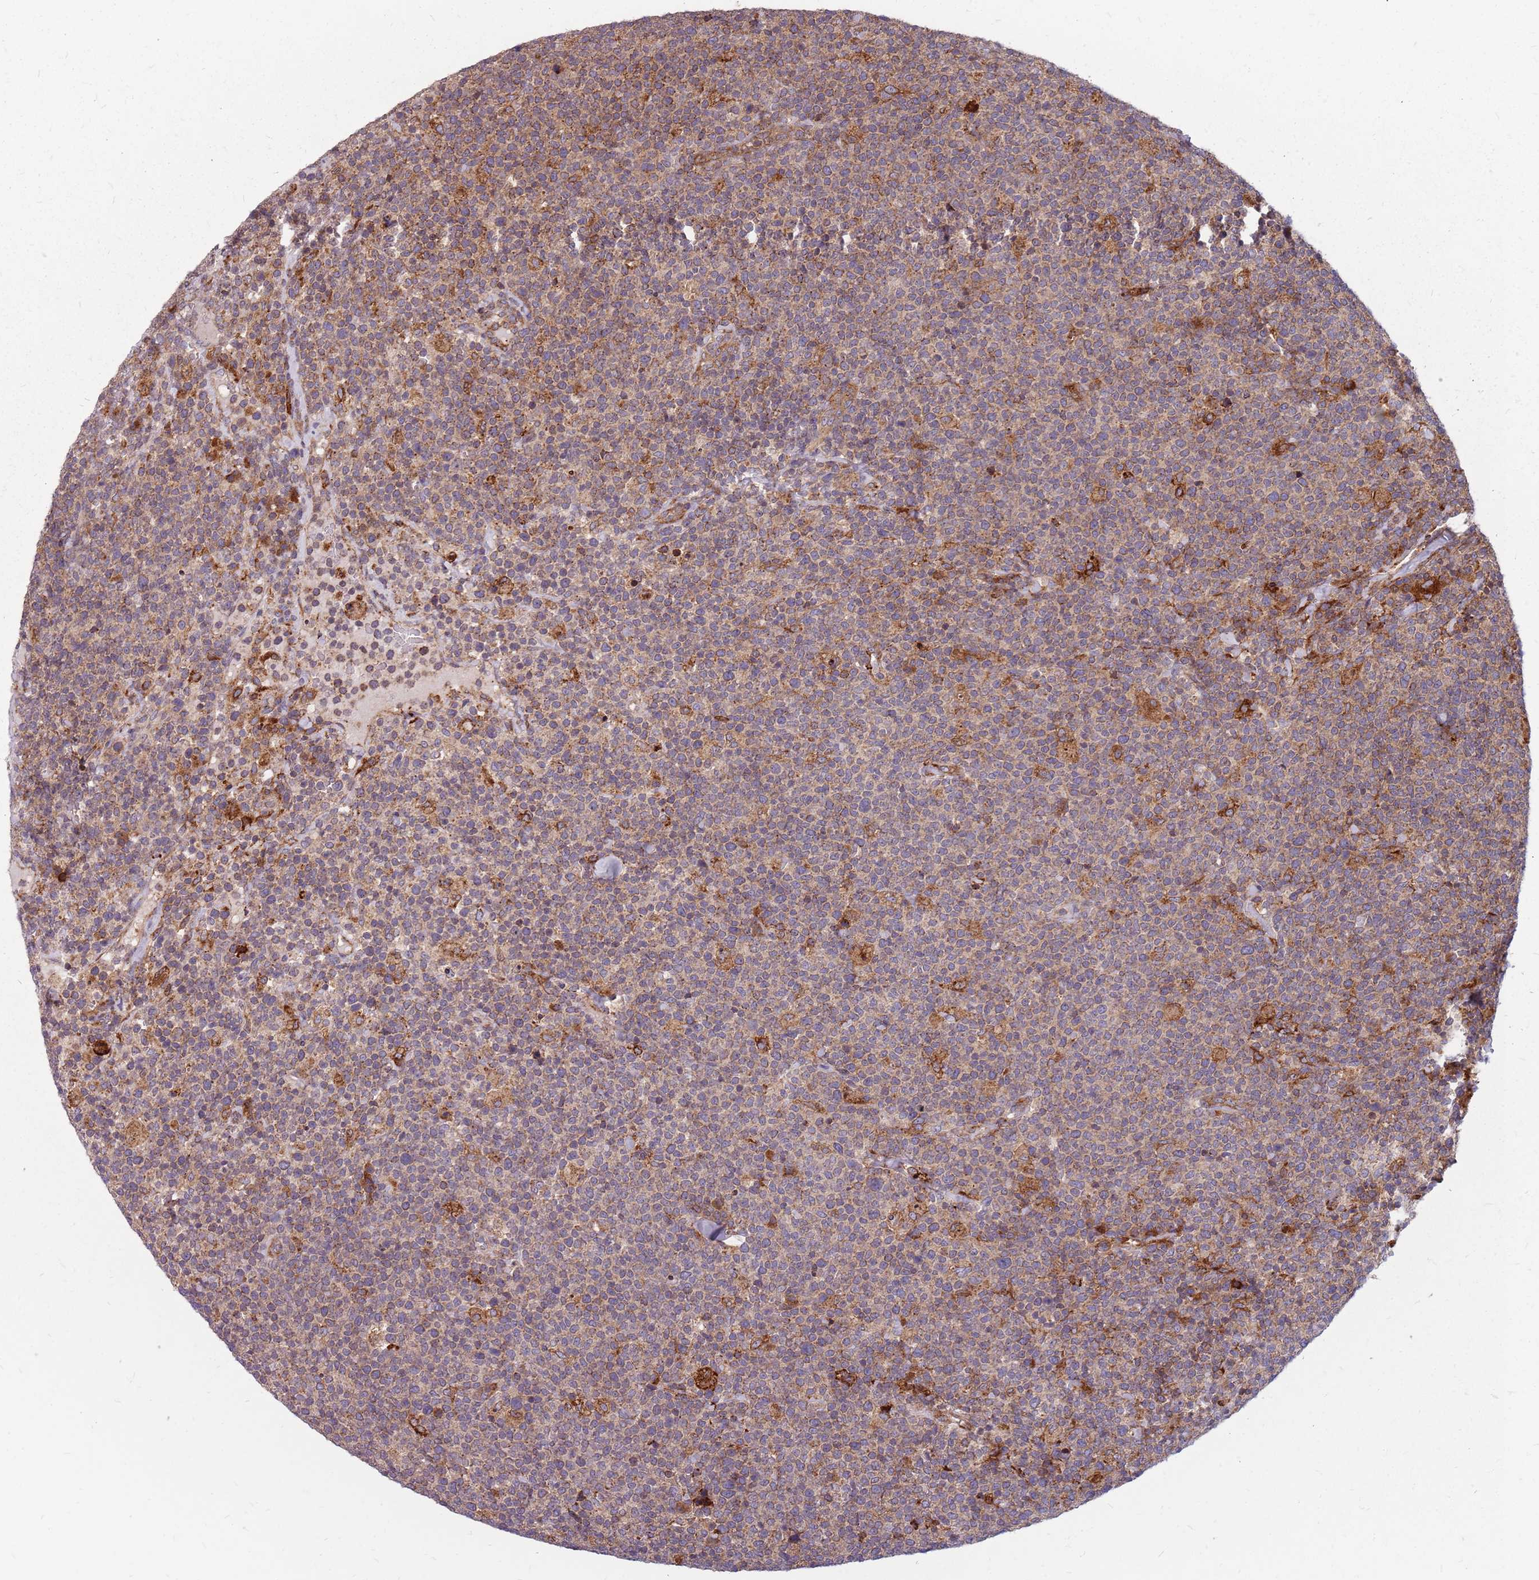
{"staining": {"intensity": "moderate", "quantity": ">75%", "location": "cytoplasmic/membranous"}, "tissue": "lymphoma", "cell_type": "Tumor cells", "image_type": "cancer", "snomed": [{"axis": "morphology", "description": "Malignant lymphoma, non-Hodgkin's type, High grade"}, {"axis": "topography", "description": "Lymph node"}], "caption": "A brown stain shows moderate cytoplasmic/membranous positivity of a protein in malignant lymphoma, non-Hodgkin's type (high-grade) tumor cells. (IHC, brightfield microscopy, high magnification).", "gene": "NME4", "patient": {"sex": "male", "age": 61}}